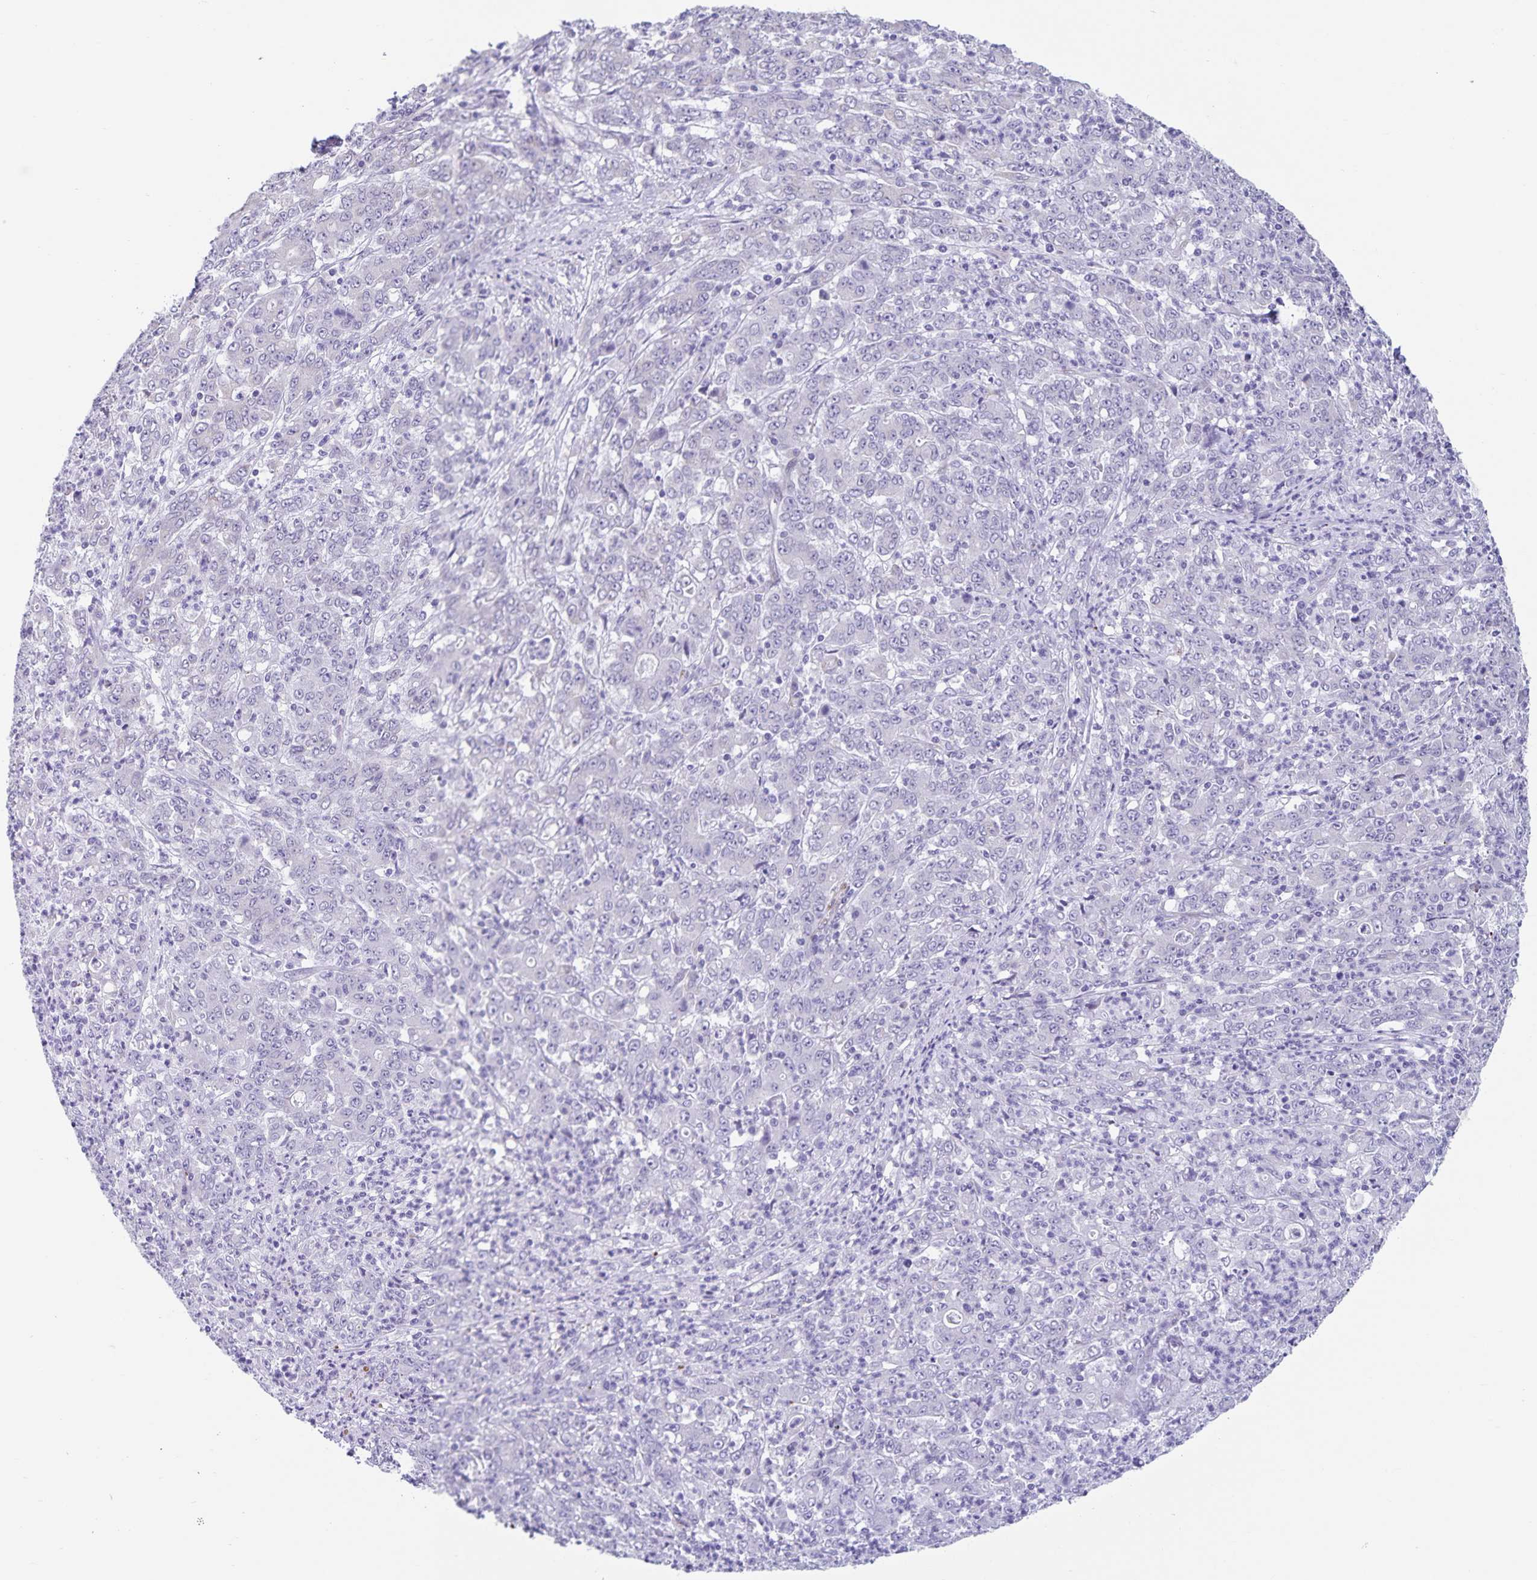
{"staining": {"intensity": "negative", "quantity": "none", "location": "none"}, "tissue": "stomach cancer", "cell_type": "Tumor cells", "image_type": "cancer", "snomed": [{"axis": "morphology", "description": "Adenocarcinoma, NOS"}, {"axis": "topography", "description": "Stomach, lower"}], "caption": "High power microscopy image of an immunohistochemistry (IHC) micrograph of stomach cancer (adenocarcinoma), revealing no significant staining in tumor cells.", "gene": "SYNM", "patient": {"sex": "female", "age": 71}}